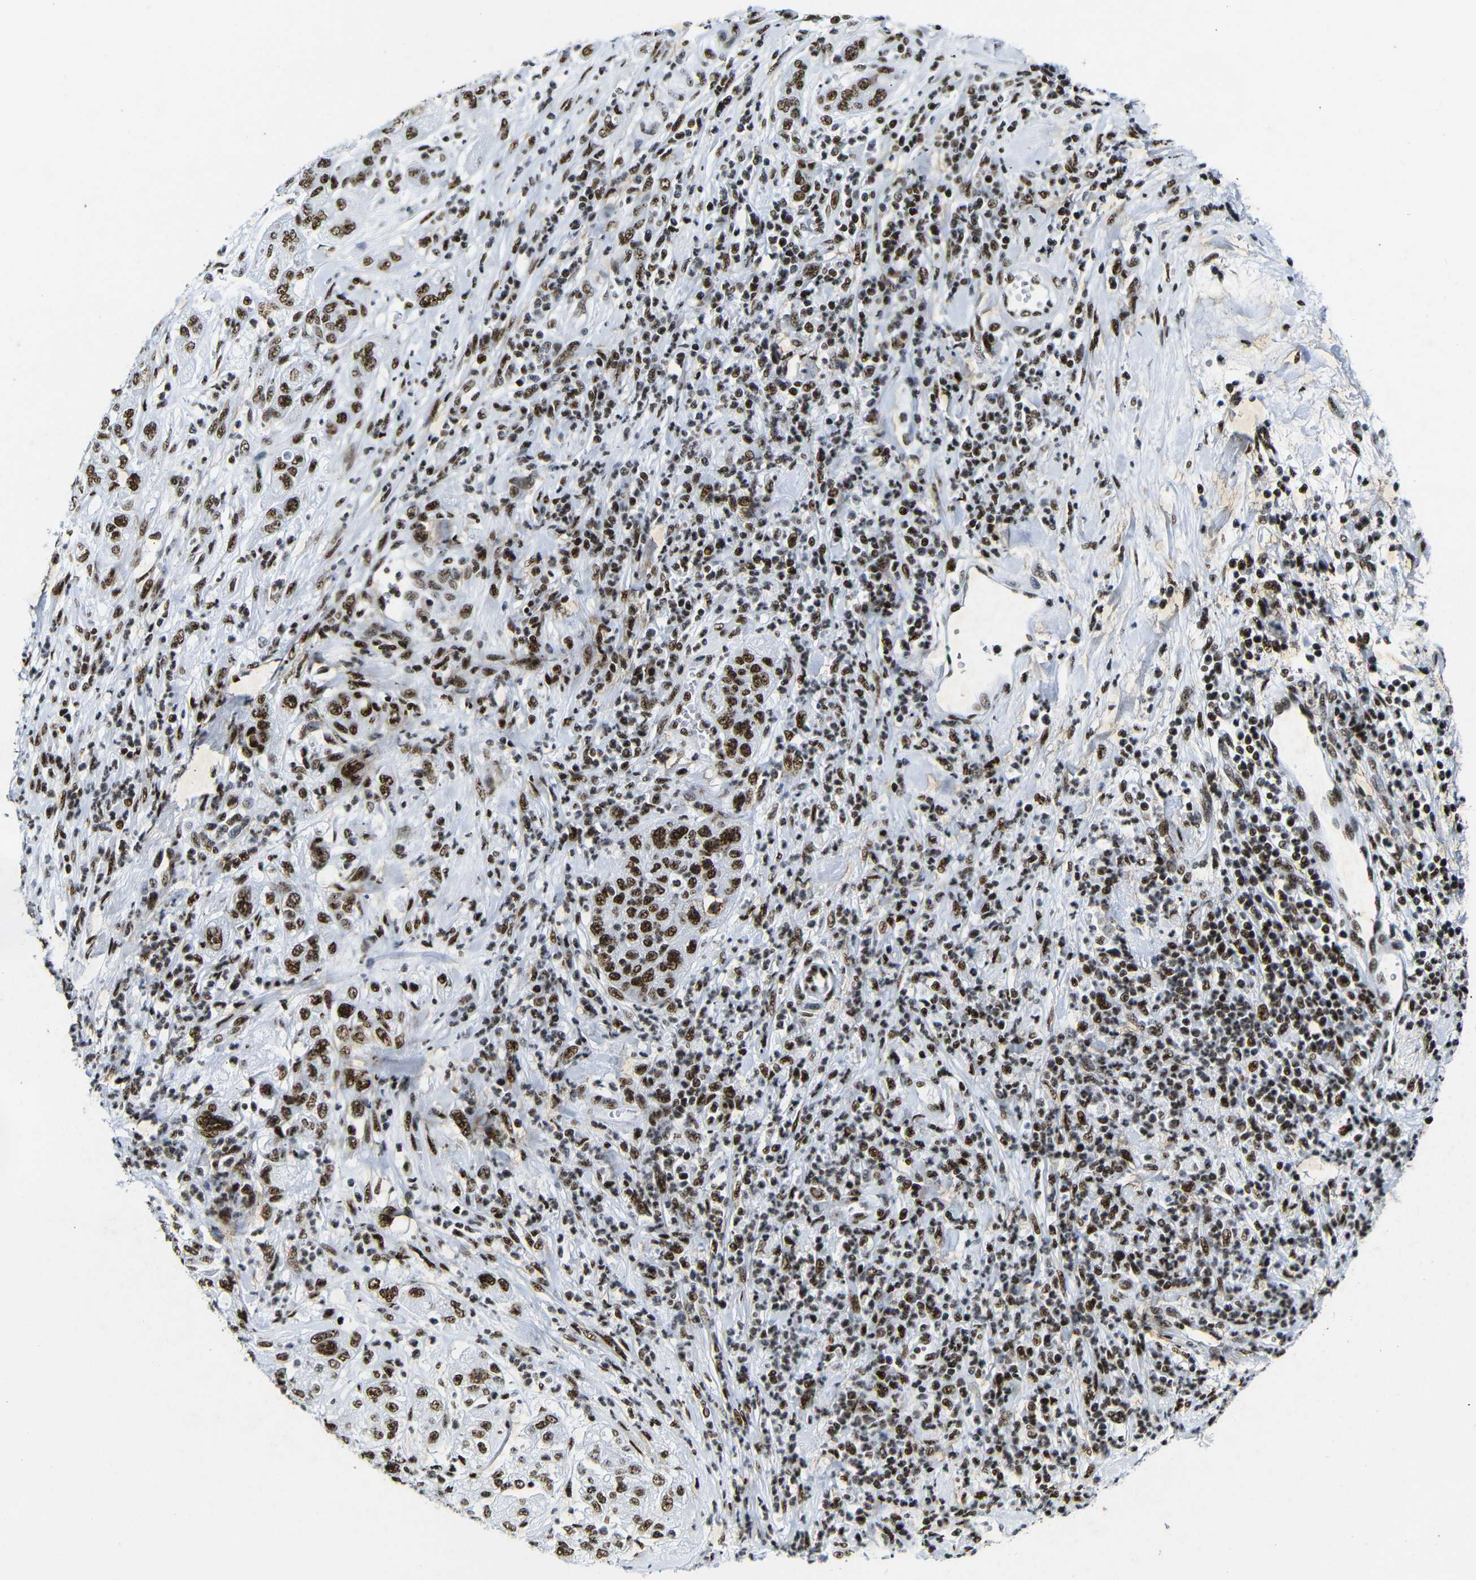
{"staining": {"intensity": "strong", "quantity": ">75%", "location": "nuclear"}, "tissue": "pancreatic cancer", "cell_type": "Tumor cells", "image_type": "cancer", "snomed": [{"axis": "morphology", "description": "Adenocarcinoma, NOS"}, {"axis": "topography", "description": "Pancreas"}], "caption": "About >75% of tumor cells in pancreatic adenocarcinoma show strong nuclear protein positivity as visualized by brown immunohistochemical staining.", "gene": "SRSF1", "patient": {"sex": "female", "age": 78}}